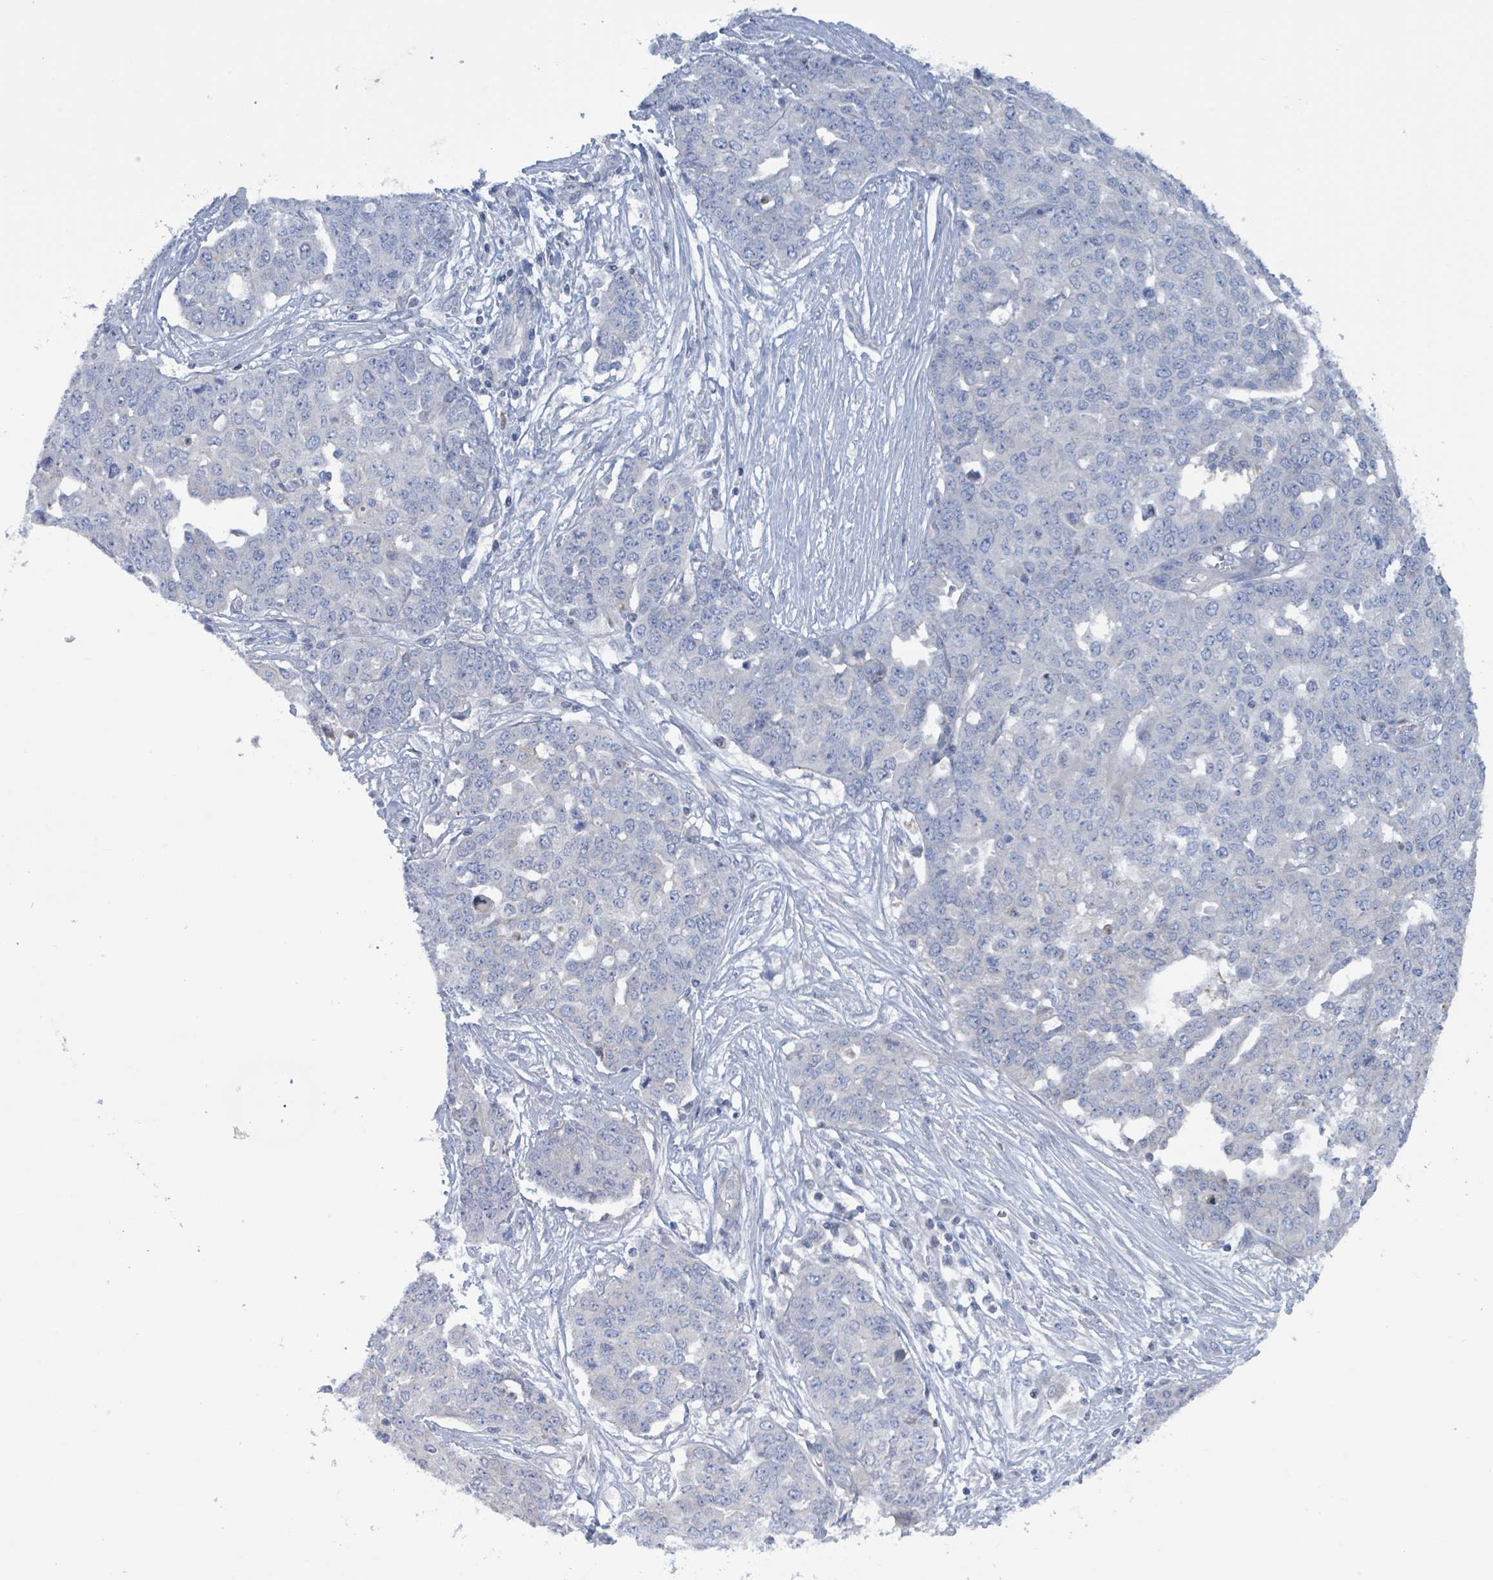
{"staining": {"intensity": "negative", "quantity": "none", "location": "none"}, "tissue": "ovarian cancer", "cell_type": "Tumor cells", "image_type": "cancer", "snomed": [{"axis": "morphology", "description": "Cystadenocarcinoma, serous, NOS"}, {"axis": "topography", "description": "Soft tissue"}, {"axis": "topography", "description": "Ovary"}], "caption": "A photomicrograph of human ovarian cancer (serous cystadenocarcinoma) is negative for staining in tumor cells. (Stains: DAB (3,3'-diaminobenzidine) immunohistochemistry (IHC) with hematoxylin counter stain, Microscopy: brightfield microscopy at high magnification).", "gene": "DGKZ", "patient": {"sex": "female", "age": 57}}